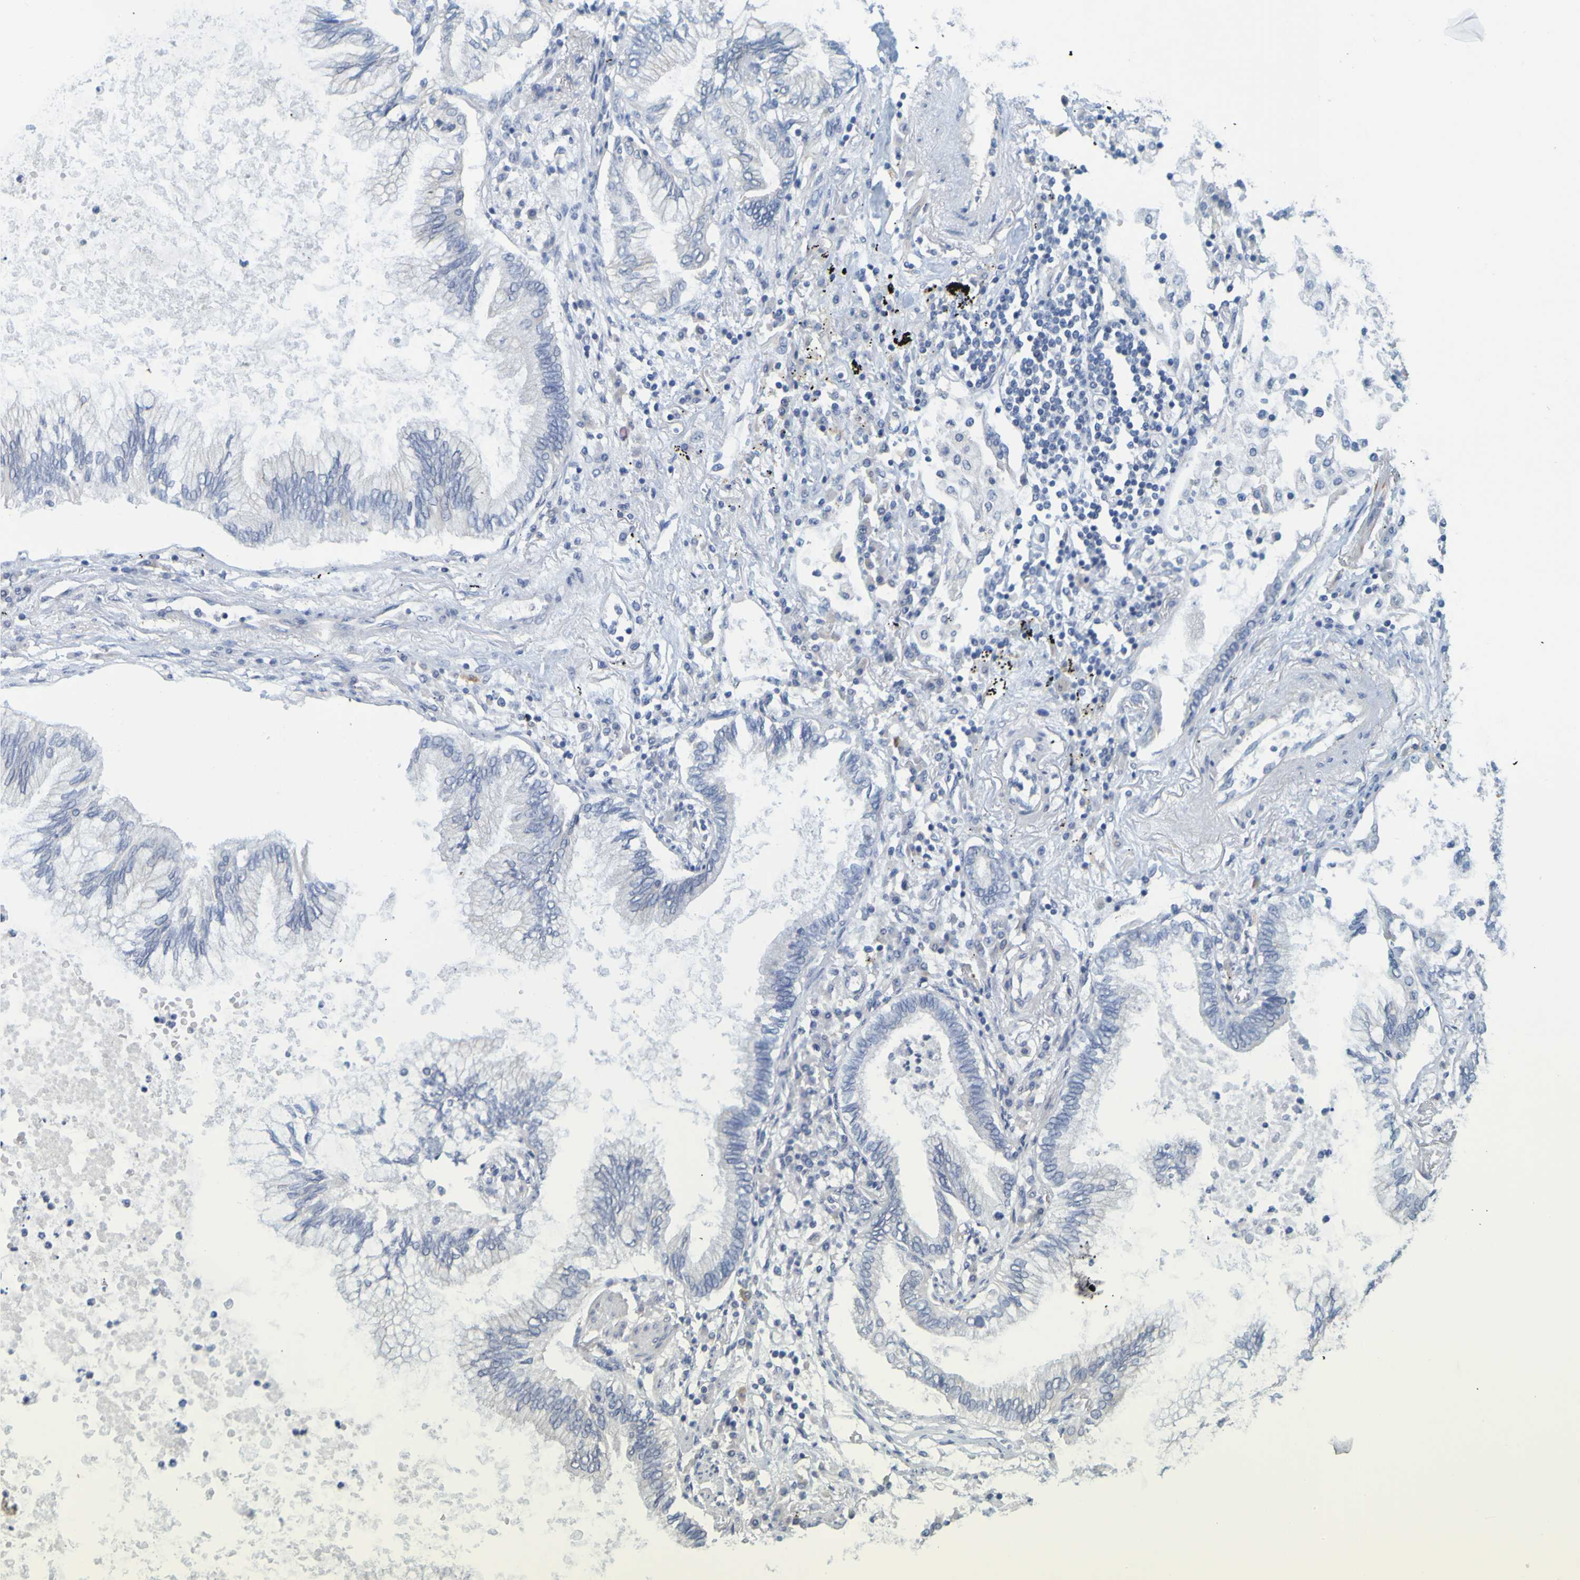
{"staining": {"intensity": "negative", "quantity": "none", "location": "none"}, "tissue": "lung cancer", "cell_type": "Tumor cells", "image_type": "cancer", "snomed": [{"axis": "morphology", "description": "Normal tissue, NOS"}, {"axis": "morphology", "description": "Adenocarcinoma, NOS"}, {"axis": "topography", "description": "Bronchus"}, {"axis": "topography", "description": "Lung"}], "caption": "The IHC image has no significant expression in tumor cells of lung adenocarcinoma tissue.", "gene": "ENDOU", "patient": {"sex": "female", "age": 70}}